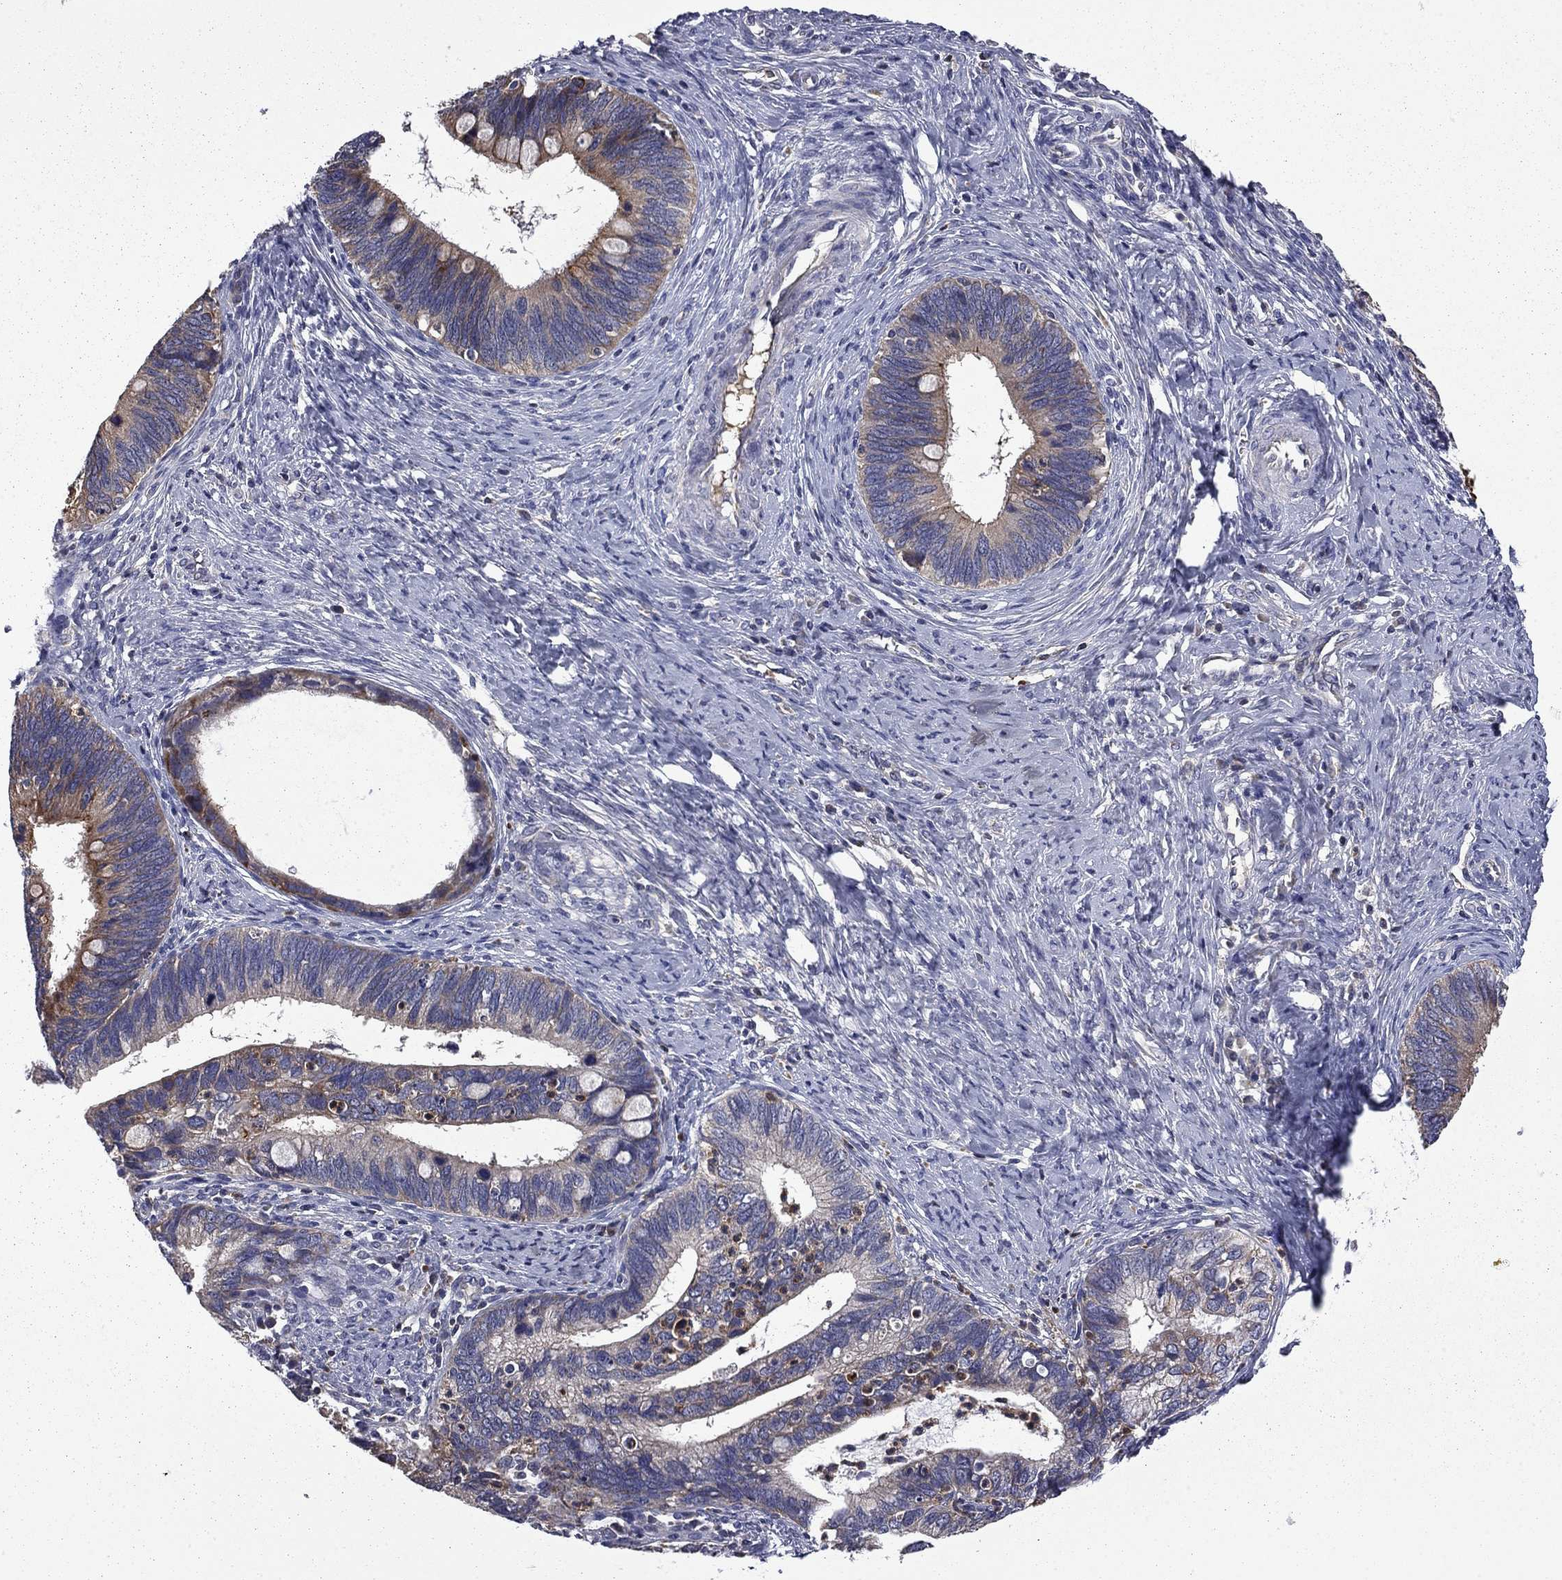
{"staining": {"intensity": "strong", "quantity": "25%-75%", "location": "cytoplasmic/membranous"}, "tissue": "cervical cancer", "cell_type": "Tumor cells", "image_type": "cancer", "snomed": [{"axis": "morphology", "description": "Adenocarcinoma, NOS"}, {"axis": "topography", "description": "Cervix"}], "caption": "Immunohistochemistry (IHC) (DAB) staining of human adenocarcinoma (cervical) displays strong cytoplasmic/membranous protein expression in approximately 25%-75% of tumor cells.", "gene": "CEACAM7", "patient": {"sex": "female", "age": 42}}